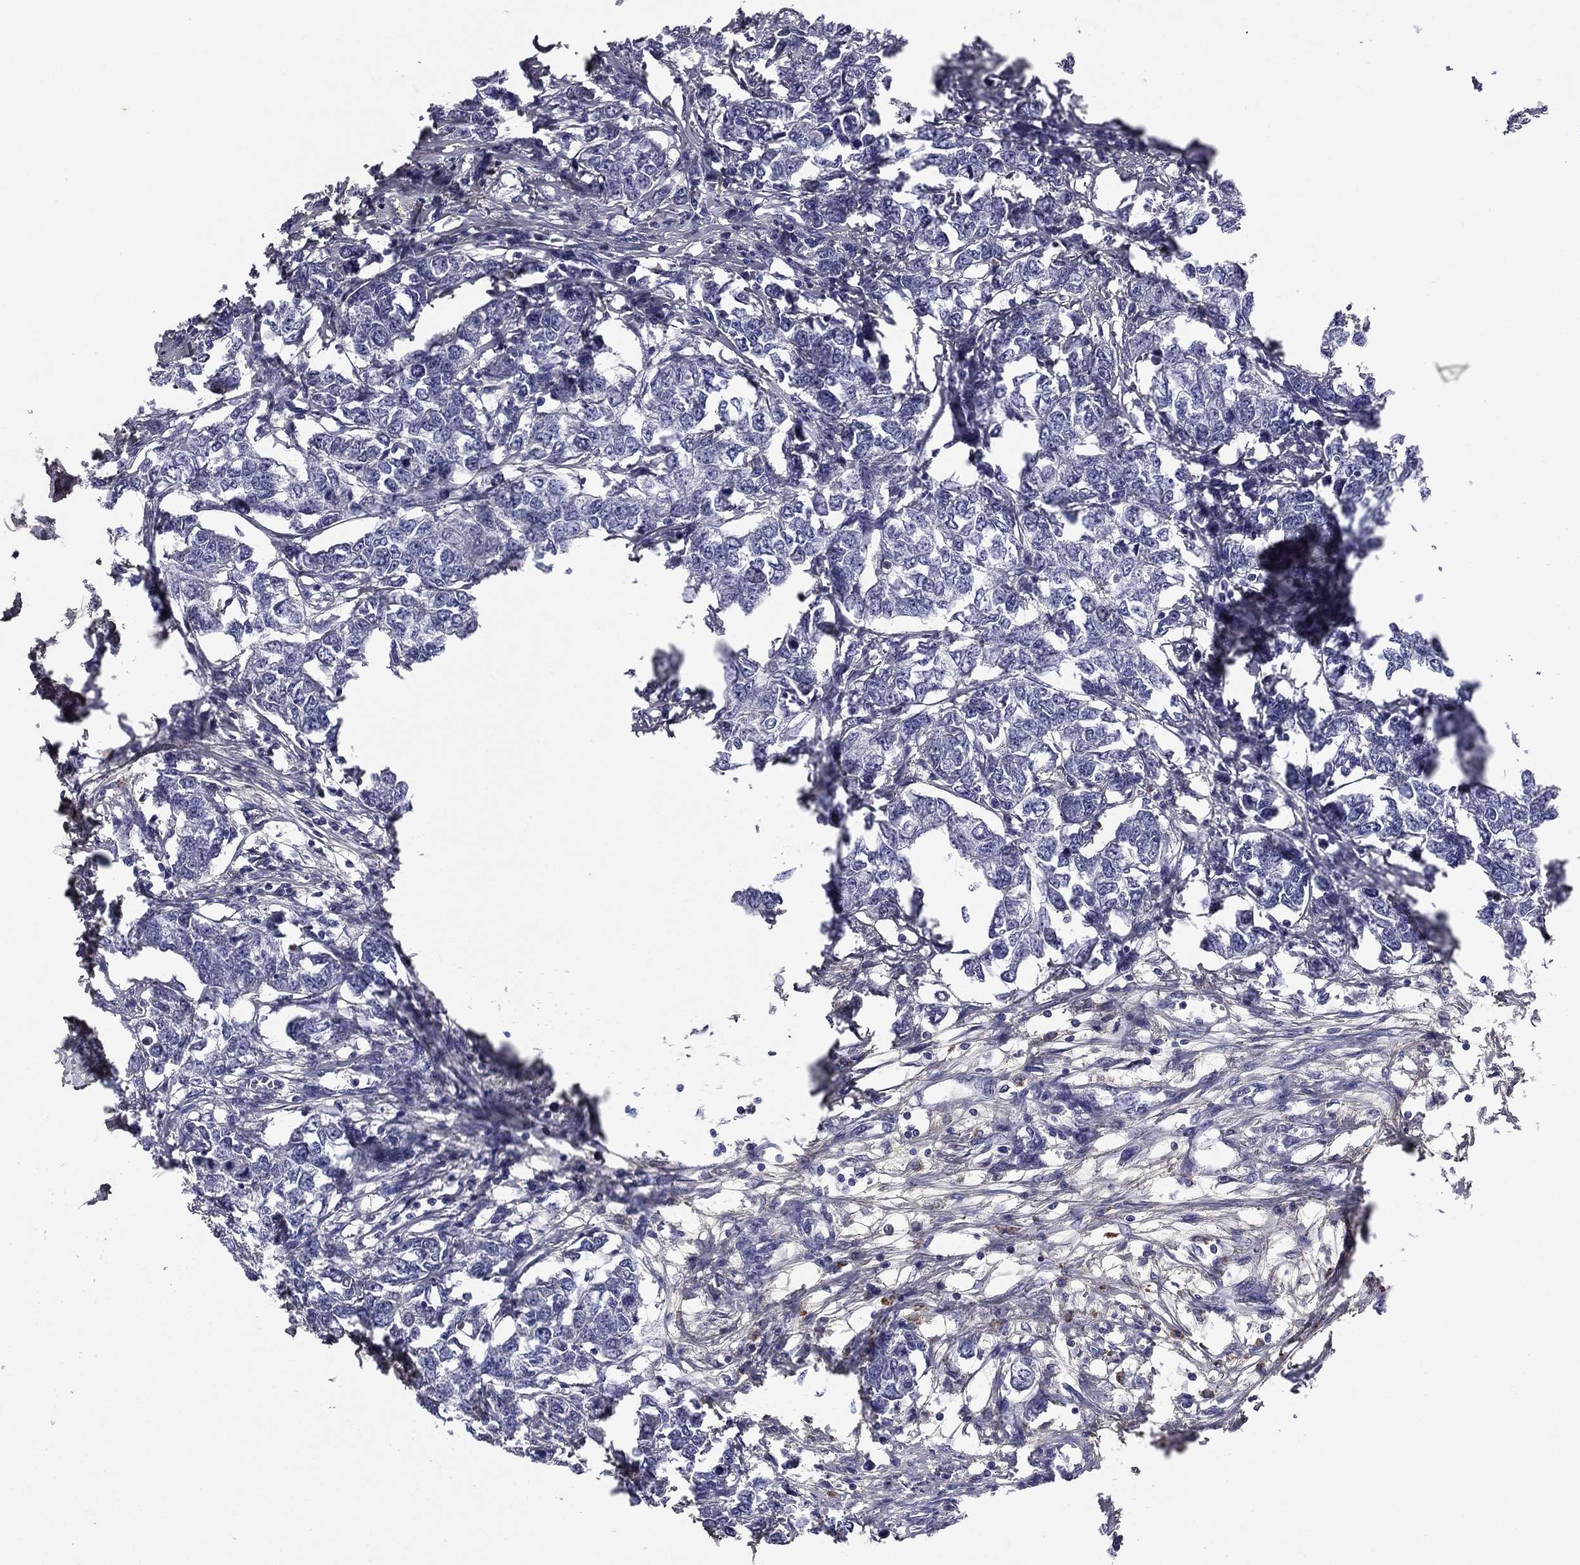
{"staining": {"intensity": "negative", "quantity": "none", "location": "none"}, "tissue": "breast cancer", "cell_type": "Tumor cells", "image_type": "cancer", "snomed": [{"axis": "morphology", "description": "Duct carcinoma"}, {"axis": "topography", "description": "Breast"}], "caption": "DAB immunohistochemical staining of human breast cancer (invasive ductal carcinoma) exhibits no significant expression in tumor cells. The staining was performed using DAB (3,3'-diaminobenzidine) to visualize the protein expression in brown, while the nuclei were stained in blue with hematoxylin (Magnification: 20x).", "gene": "COL2A1", "patient": {"sex": "female", "age": 88}}